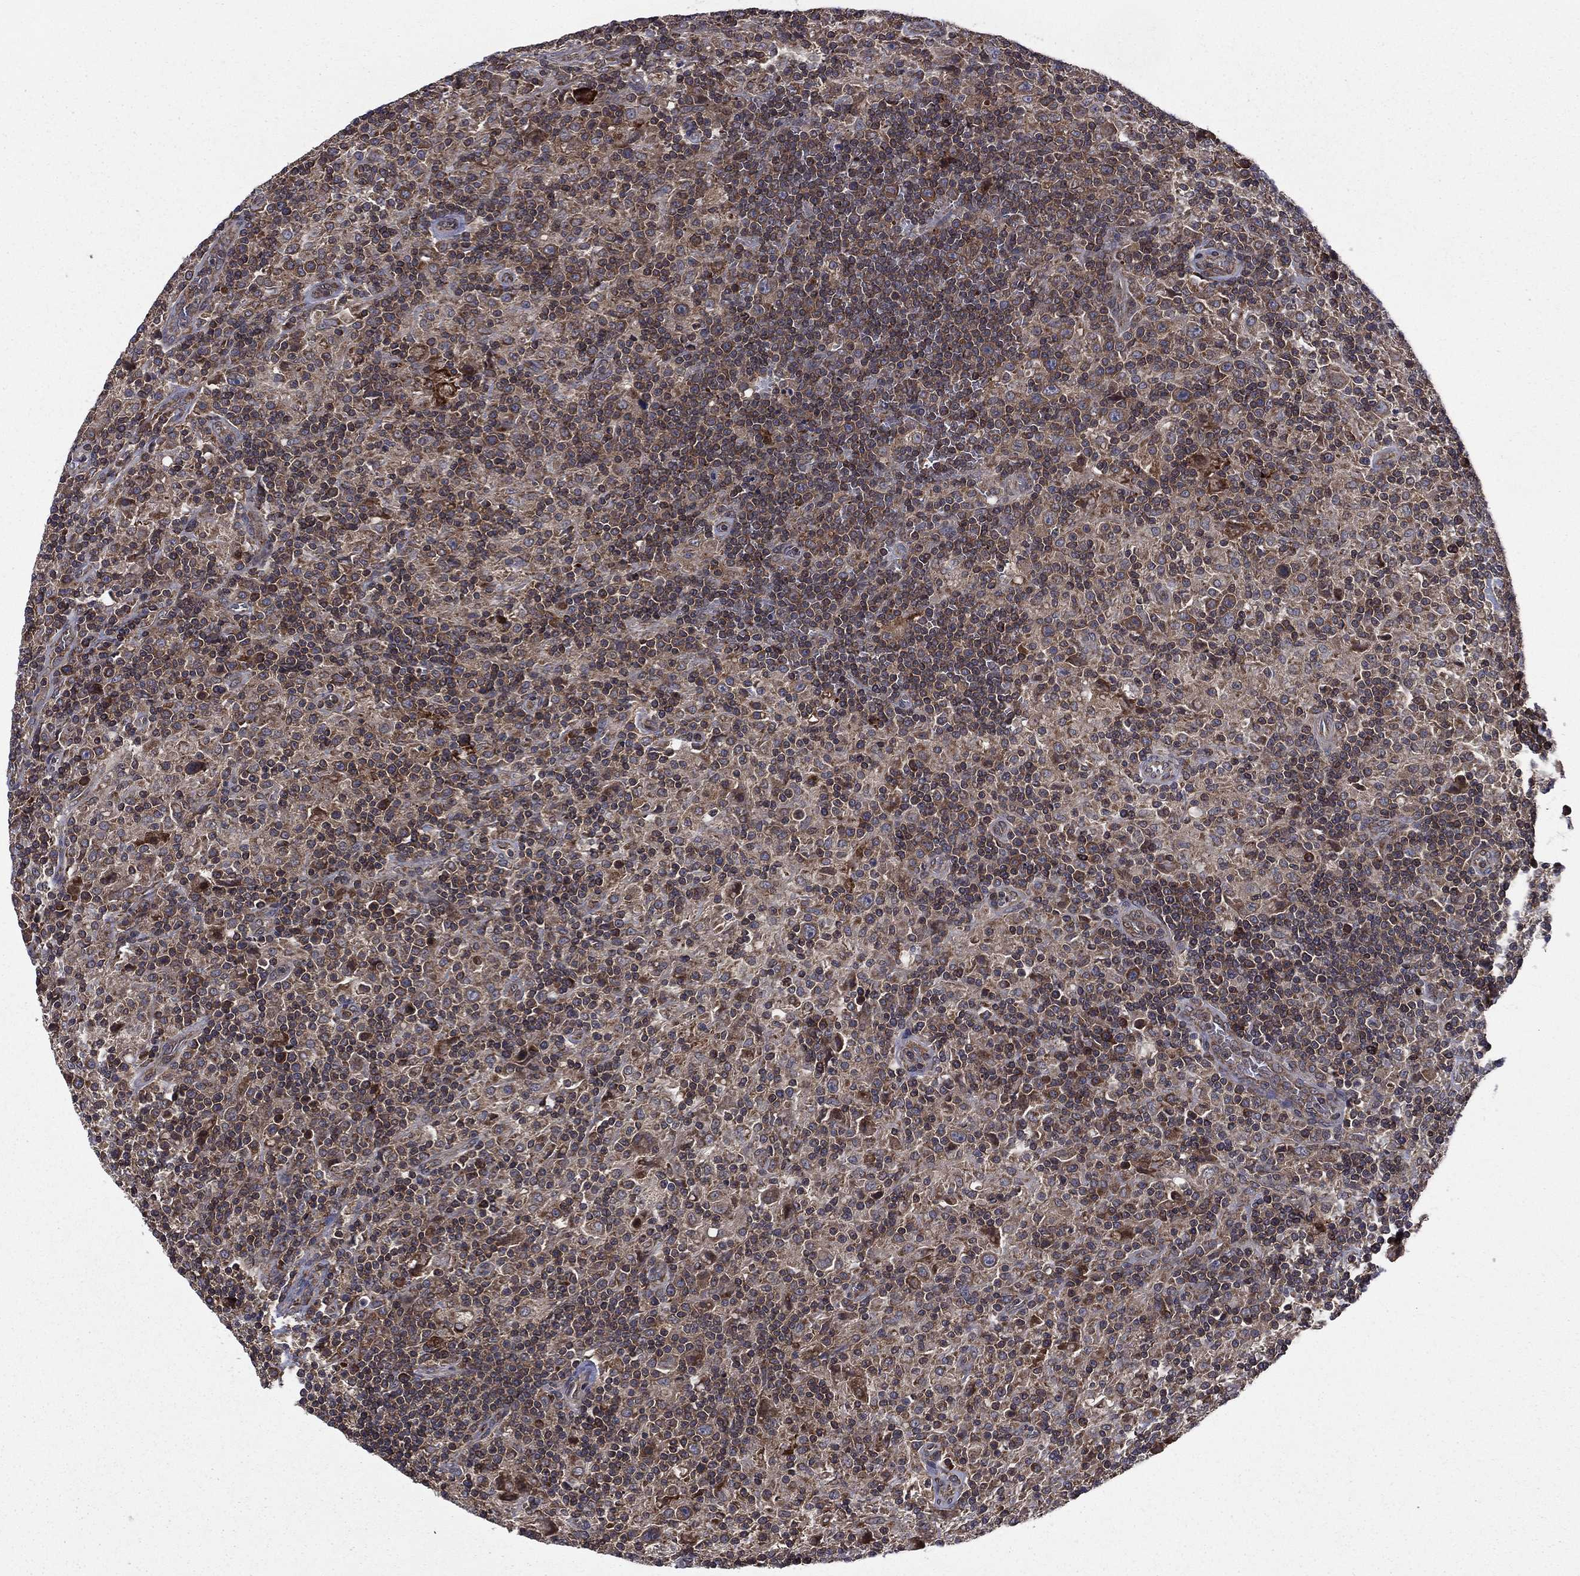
{"staining": {"intensity": "weak", "quantity": "25%-75%", "location": "cytoplasmic/membranous"}, "tissue": "lymphoma", "cell_type": "Tumor cells", "image_type": "cancer", "snomed": [{"axis": "morphology", "description": "Hodgkin's disease, NOS"}, {"axis": "topography", "description": "Lymph node"}], "caption": "This micrograph reveals IHC staining of human Hodgkin's disease, with low weak cytoplasmic/membranous expression in about 25%-75% of tumor cells.", "gene": "C2orf76", "patient": {"sex": "male", "age": 70}}